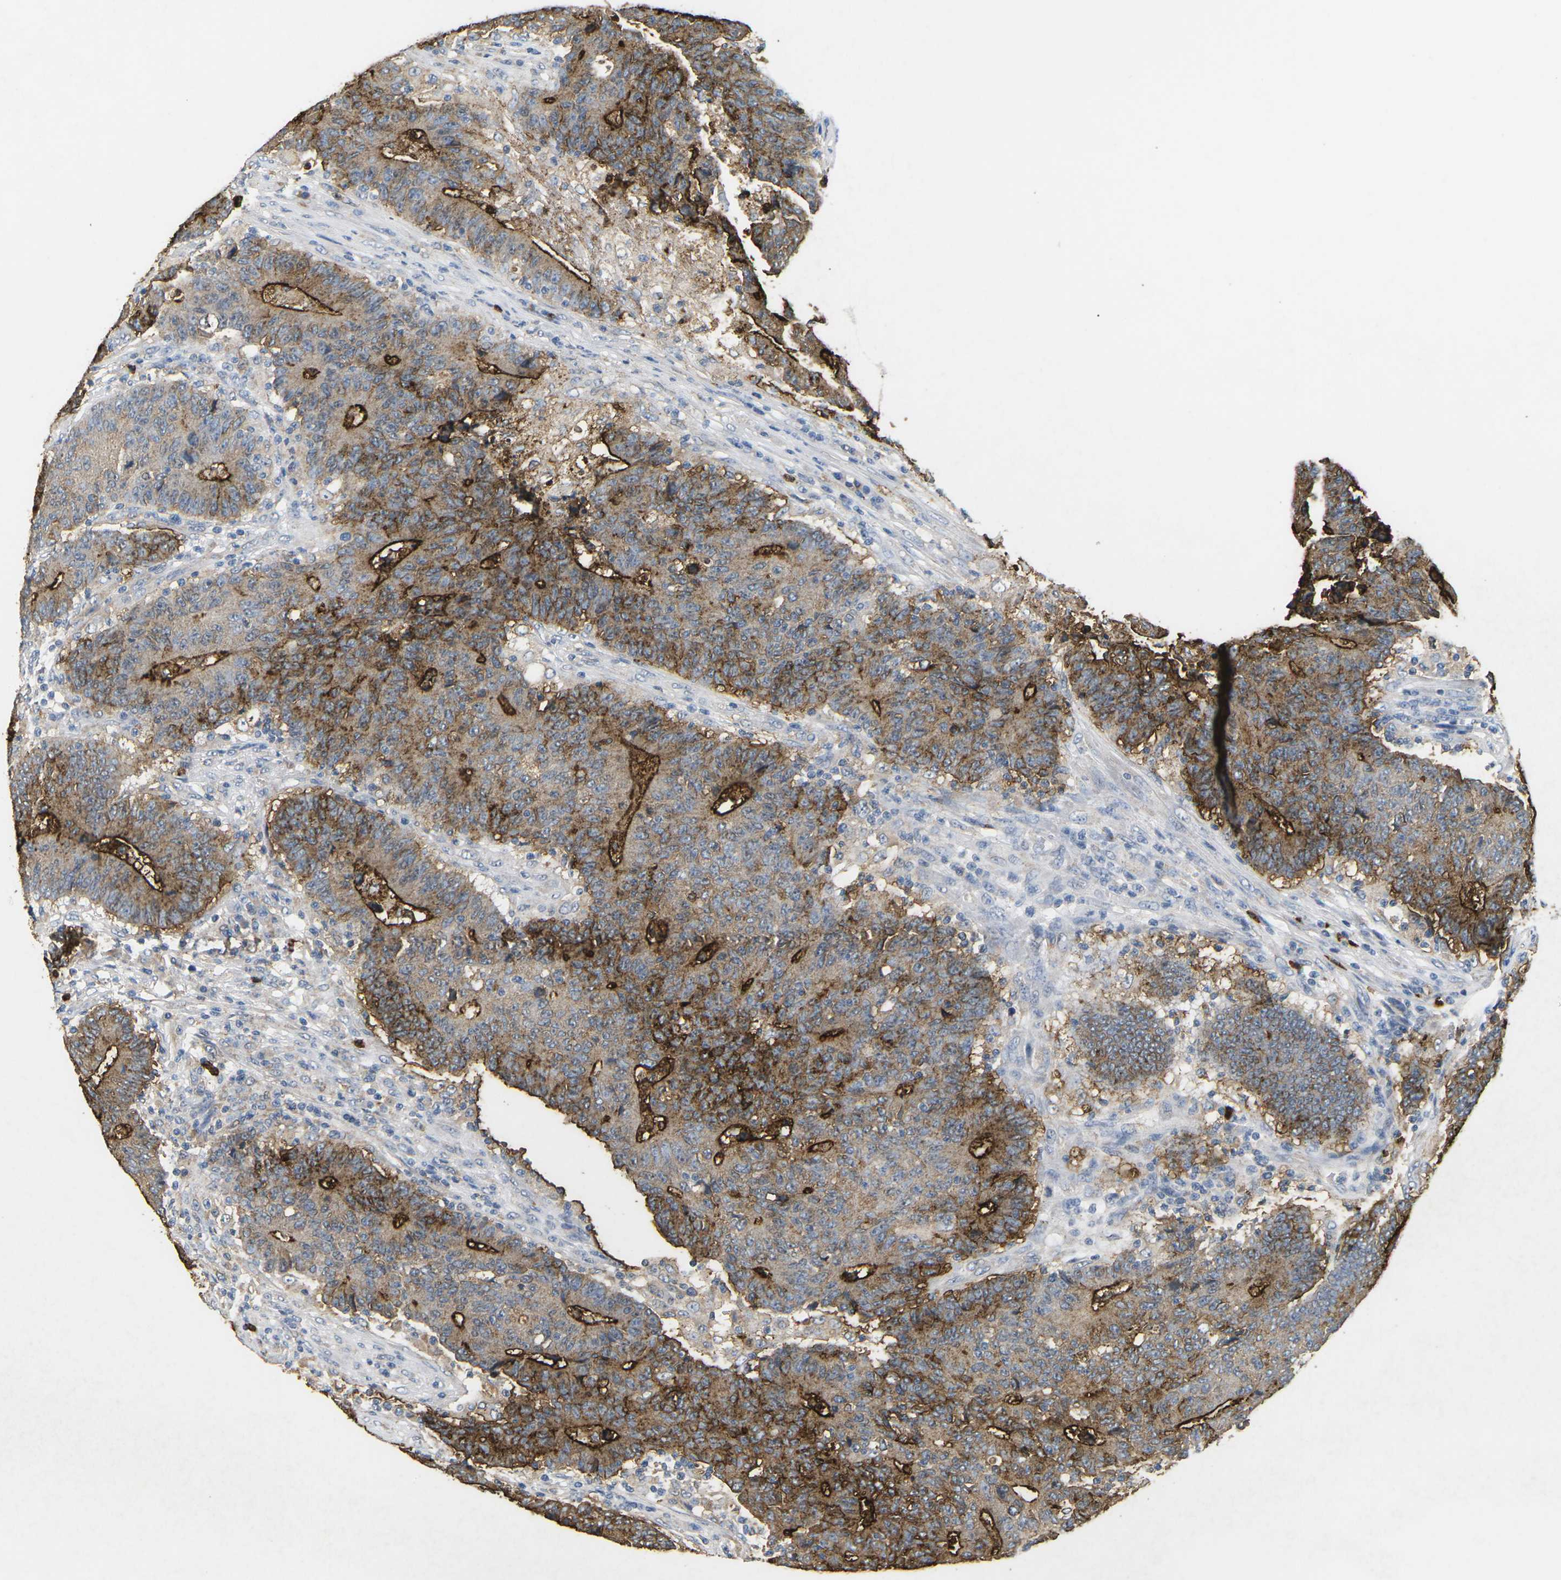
{"staining": {"intensity": "strong", "quantity": "25%-75%", "location": "cytoplasmic/membranous"}, "tissue": "colorectal cancer", "cell_type": "Tumor cells", "image_type": "cancer", "snomed": [{"axis": "morphology", "description": "Normal tissue, NOS"}, {"axis": "morphology", "description": "Adenocarcinoma, NOS"}, {"axis": "topography", "description": "Colon"}], "caption": "This micrograph shows colorectal adenocarcinoma stained with immunohistochemistry to label a protein in brown. The cytoplasmic/membranous of tumor cells show strong positivity for the protein. Nuclei are counter-stained blue.", "gene": "ADM", "patient": {"sex": "female", "age": 75}}